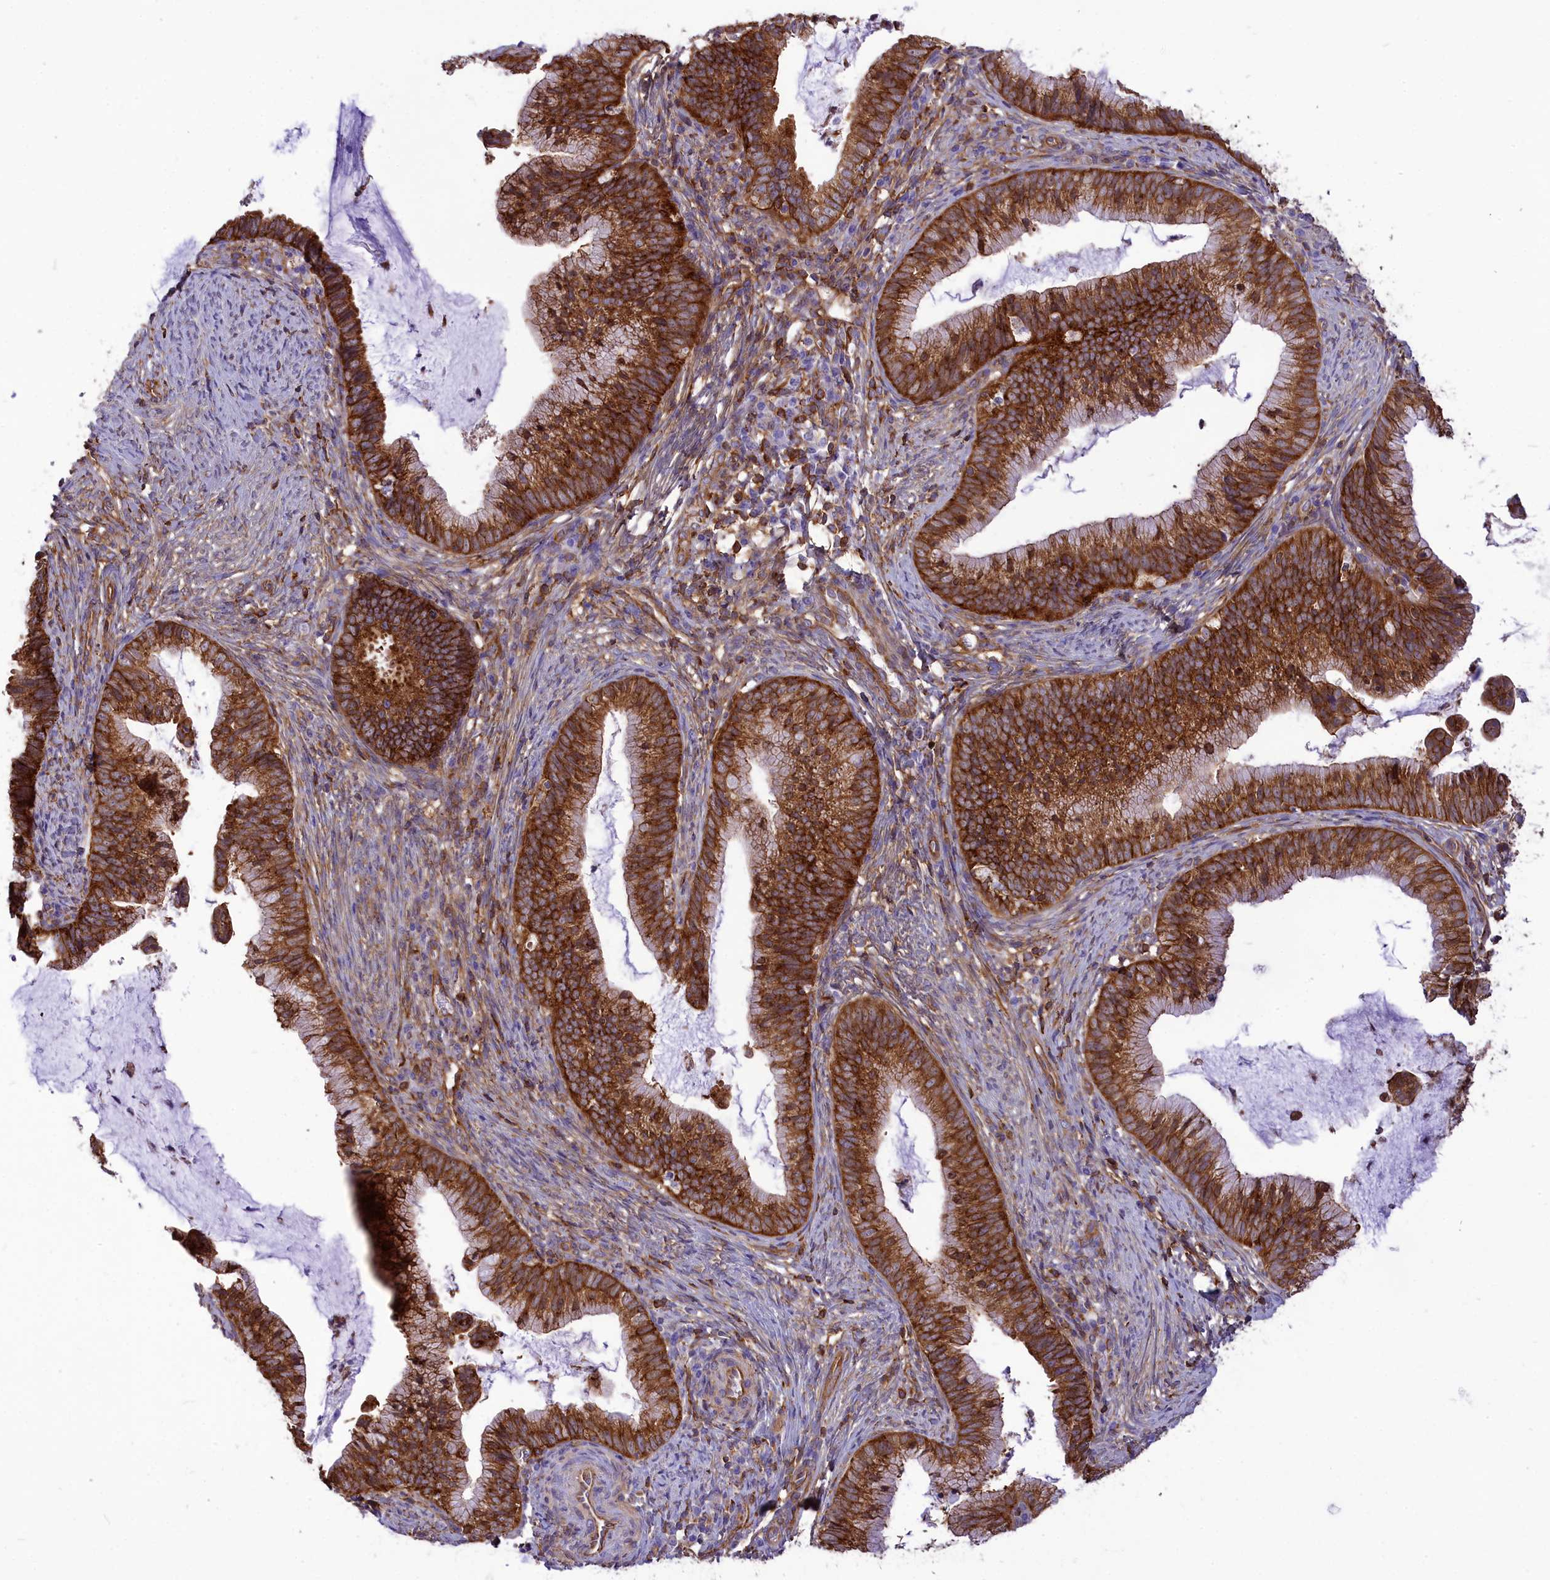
{"staining": {"intensity": "strong", "quantity": ">75%", "location": "cytoplasmic/membranous"}, "tissue": "cervical cancer", "cell_type": "Tumor cells", "image_type": "cancer", "snomed": [{"axis": "morphology", "description": "Adenocarcinoma, NOS"}, {"axis": "topography", "description": "Cervix"}], "caption": "IHC staining of adenocarcinoma (cervical), which reveals high levels of strong cytoplasmic/membranous staining in about >75% of tumor cells indicating strong cytoplasmic/membranous protein positivity. The staining was performed using DAB (brown) for protein detection and nuclei were counterstained in hematoxylin (blue).", "gene": "SEPTIN9", "patient": {"sex": "female", "age": 36}}